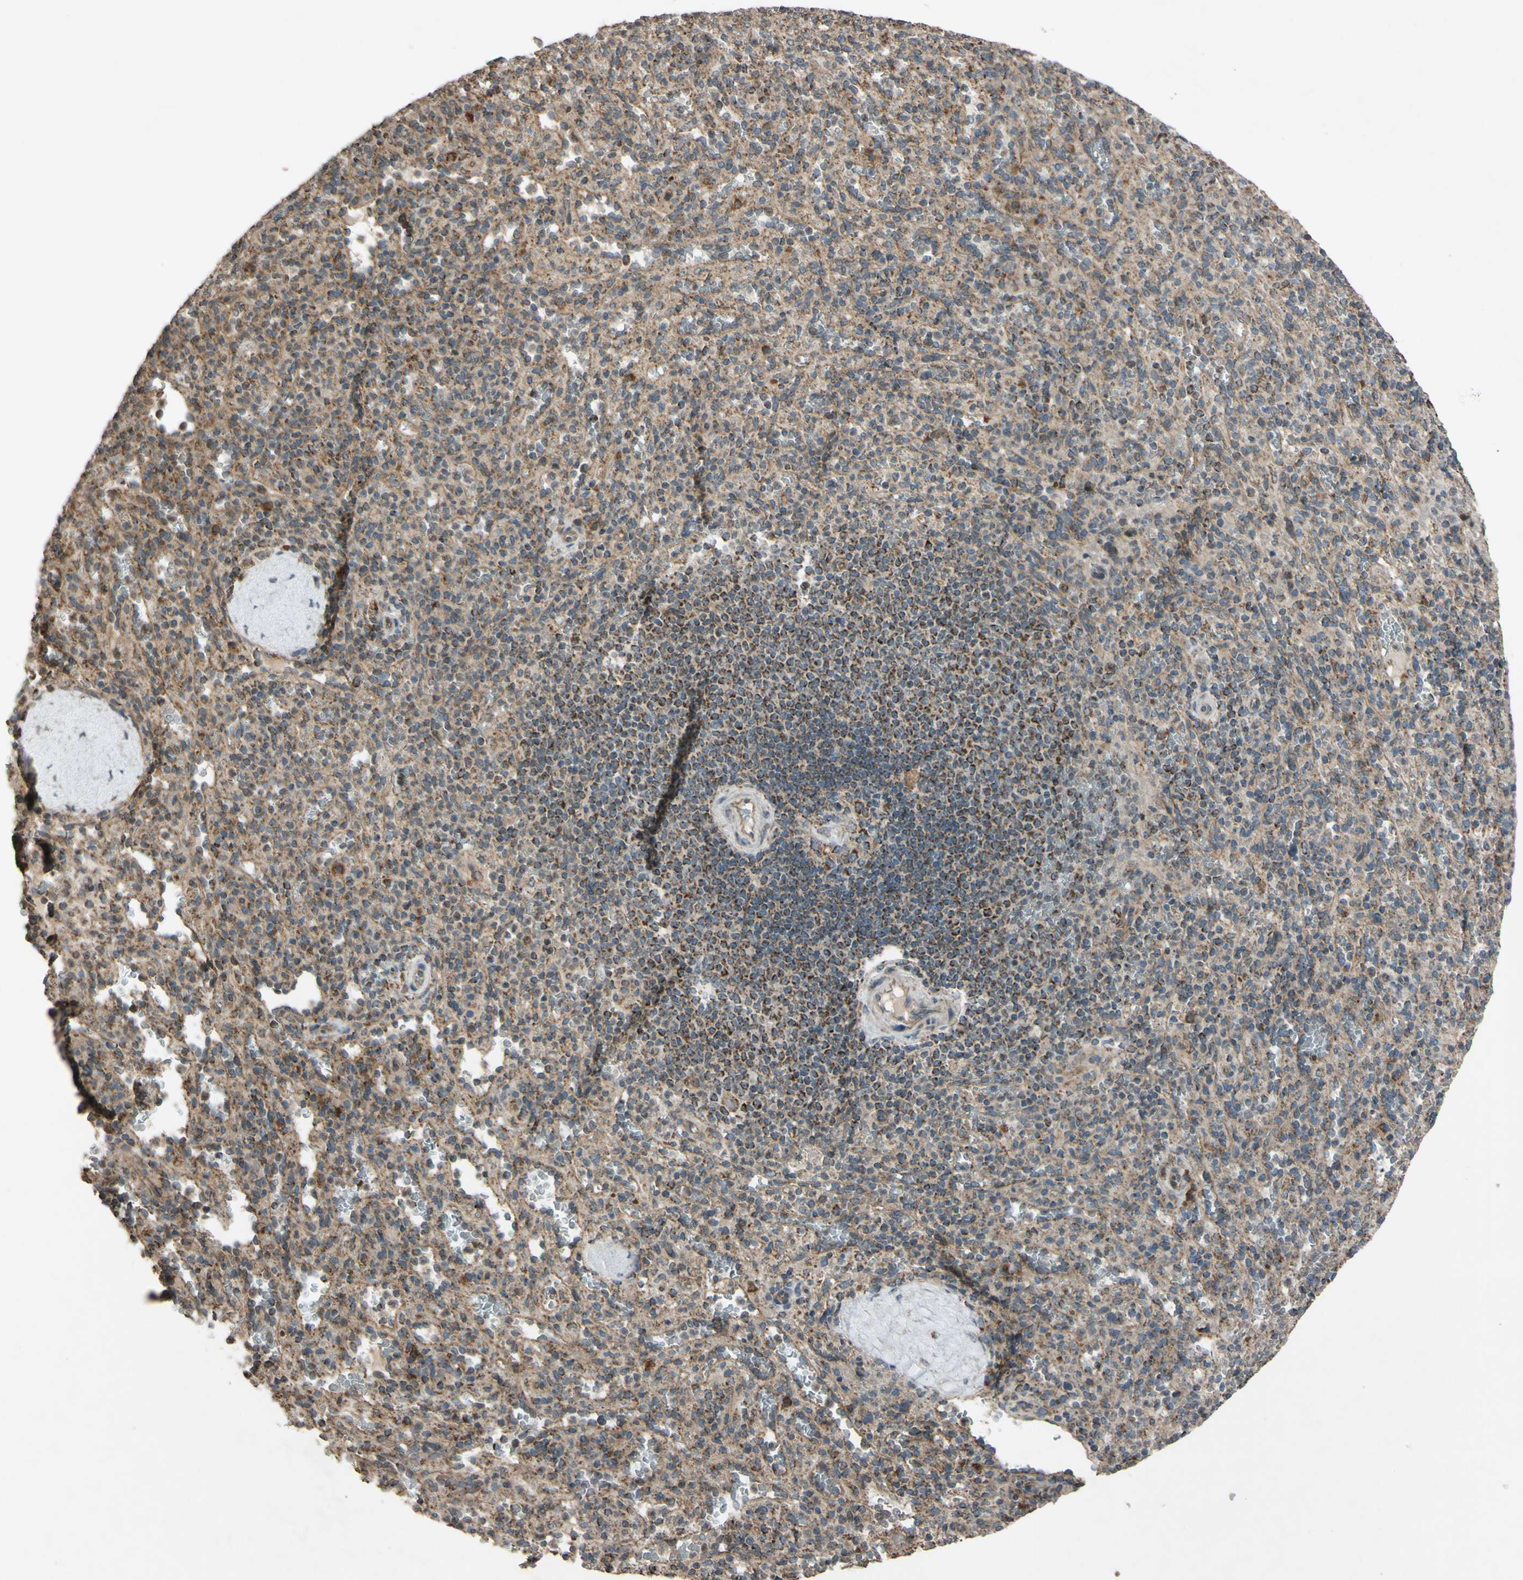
{"staining": {"intensity": "moderate", "quantity": "25%-75%", "location": "cytoplasmic/membranous"}, "tissue": "spleen", "cell_type": "Cells in red pulp", "image_type": "normal", "snomed": [{"axis": "morphology", "description": "Normal tissue, NOS"}, {"axis": "topography", "description": "Spleen"}], "caption": "Immunohistochemical staining of normal human spleen displays 25%-75% levels of moderate cytoplasmic/membranous protein positivity in about 25%-75% of cells in red pulp. The staining was performed using DAB, with brown indicating positive protein expression. Nuclei are stained blue with hematoxylin.", "gene": "ACOT8", "patient": {"sex": "male", "age": 36}}